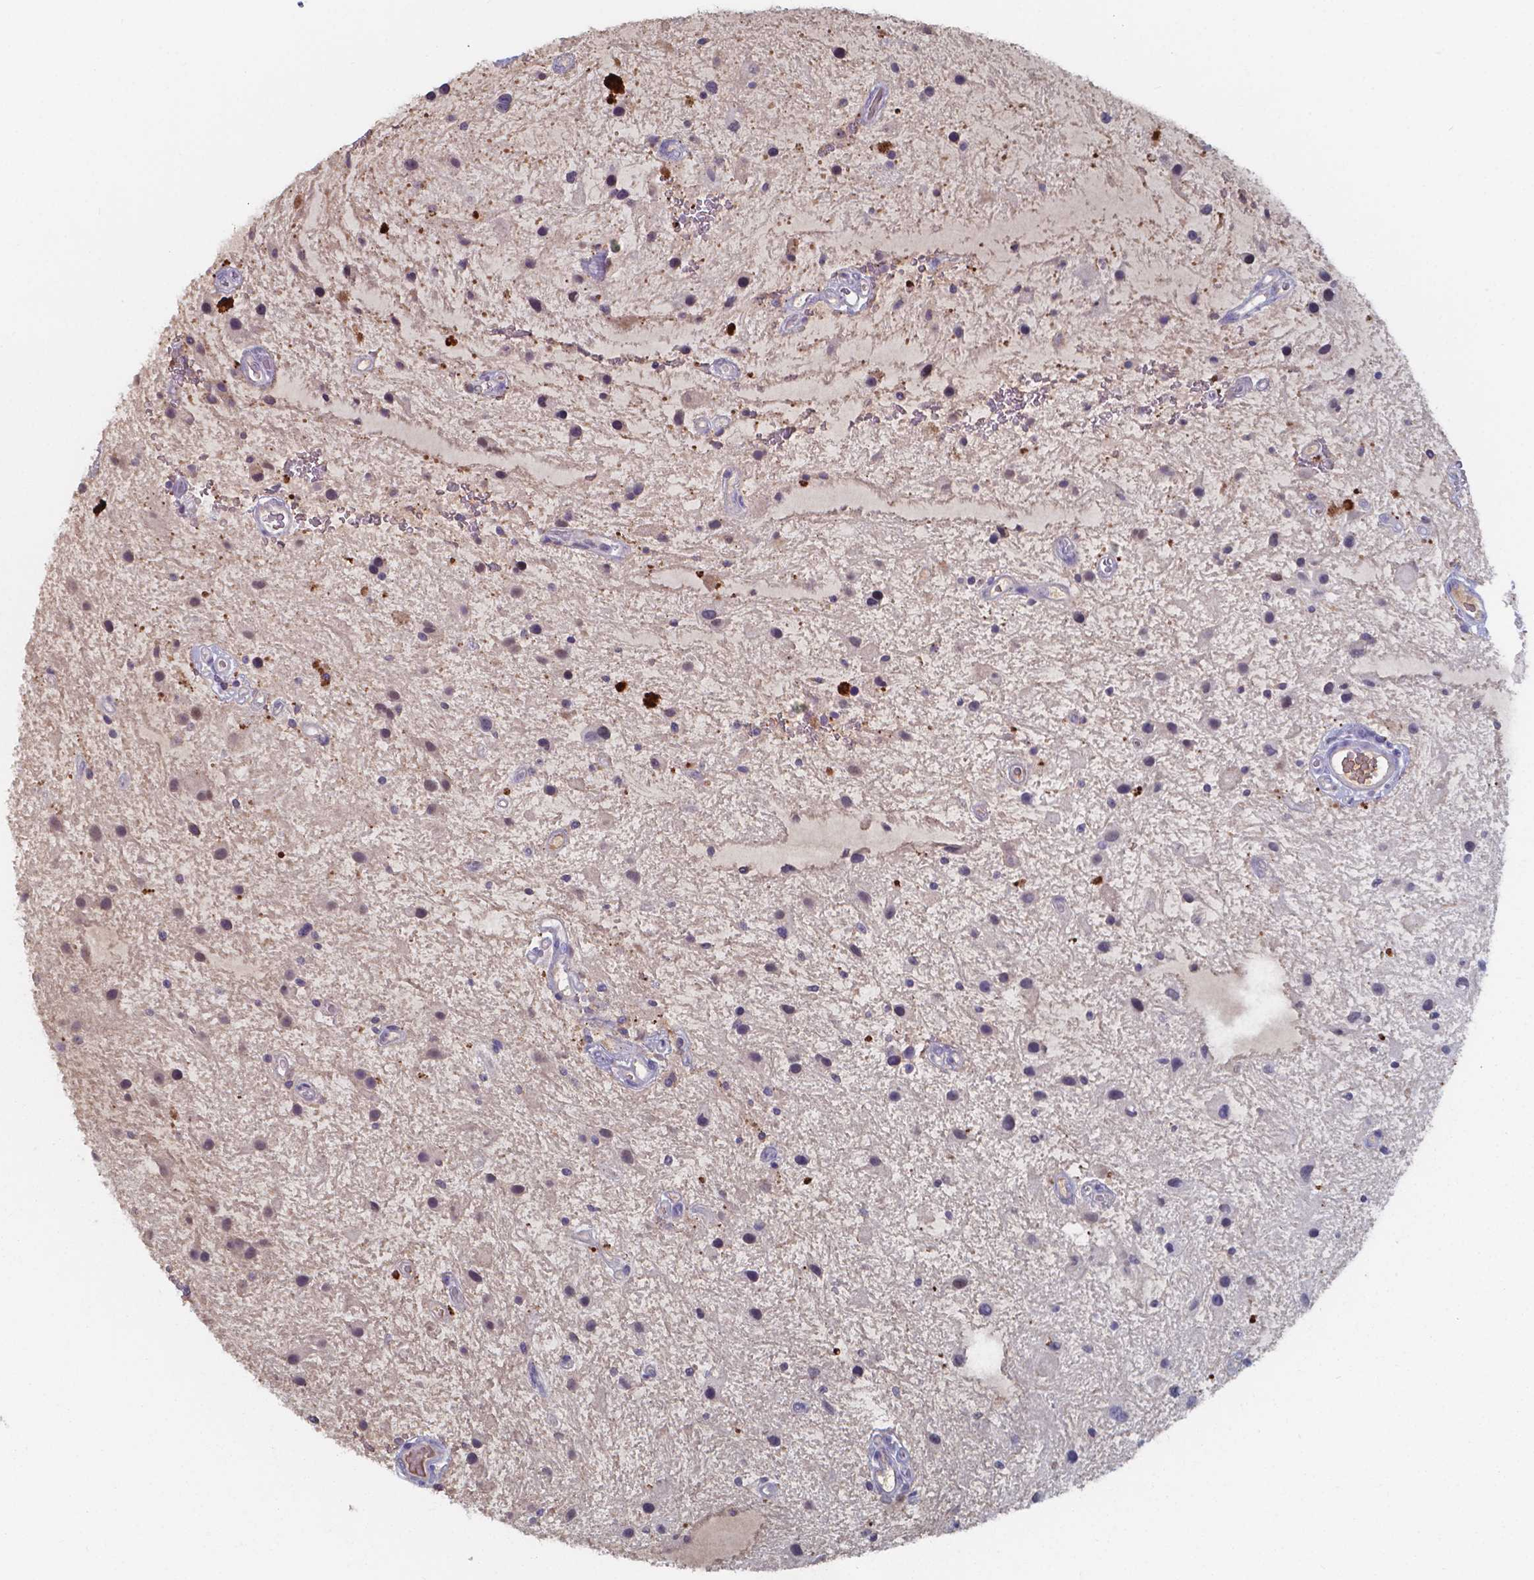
{"staining": {"intensity": "negative", "quantity": "none", "location": "none"}, "tissue": "glioma", "cell_type": "Tumor cells", "image_type": "cancer", "snomed": [{"axis": "morphology", "description": "Glioma, malignant, Low grade"}, {"axis": "topography", "description": "Cerebellum"}], "caption": "Protein analysis of malignant glioma (low-grade) reveals no significant staining in tumor cells.", "gene": "BTBD17", "patient": {"sex": "female", "age": 14}}